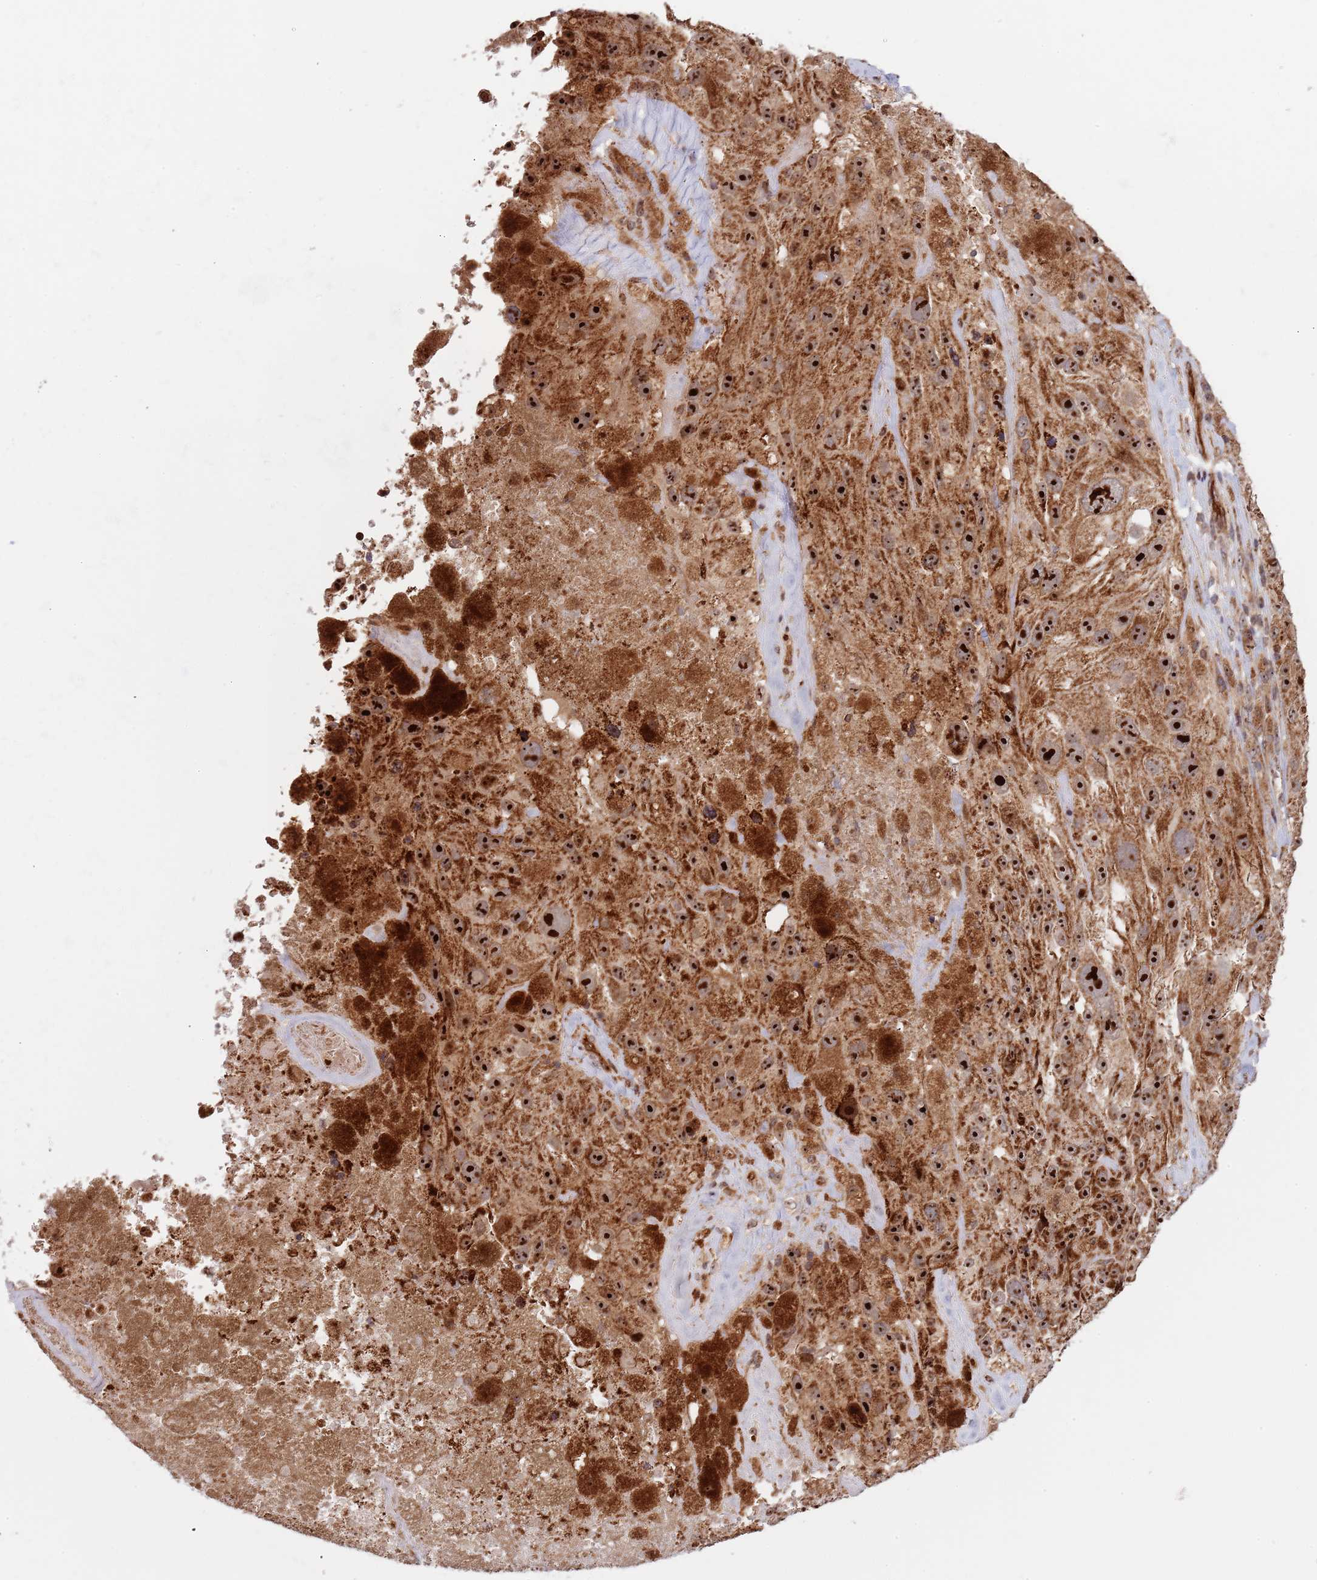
{"staining": {"intensity": "strong", "quantity": ">75%", "location": "cytoplasmic/membranous,nuclear"}, "tissue": "melanoma", "cell_type": "Tumor cells", "image_type": "cancer", "snomed": [{"axis": "morphology", "description": "Malignant melanoma, Metastatic site"}, {"axis": "topography", "description": "Lymph node"}], "caption": "A high-resolution photomicrograph shows immunohistochemistry (IHC) staining of melanoma, which displays strong cytoplasmic/membranous and nuclear staining in approximately >75% of tumor cells.", "gene": "DCHS1", "patient": {"sex": "male", "age": 62}}